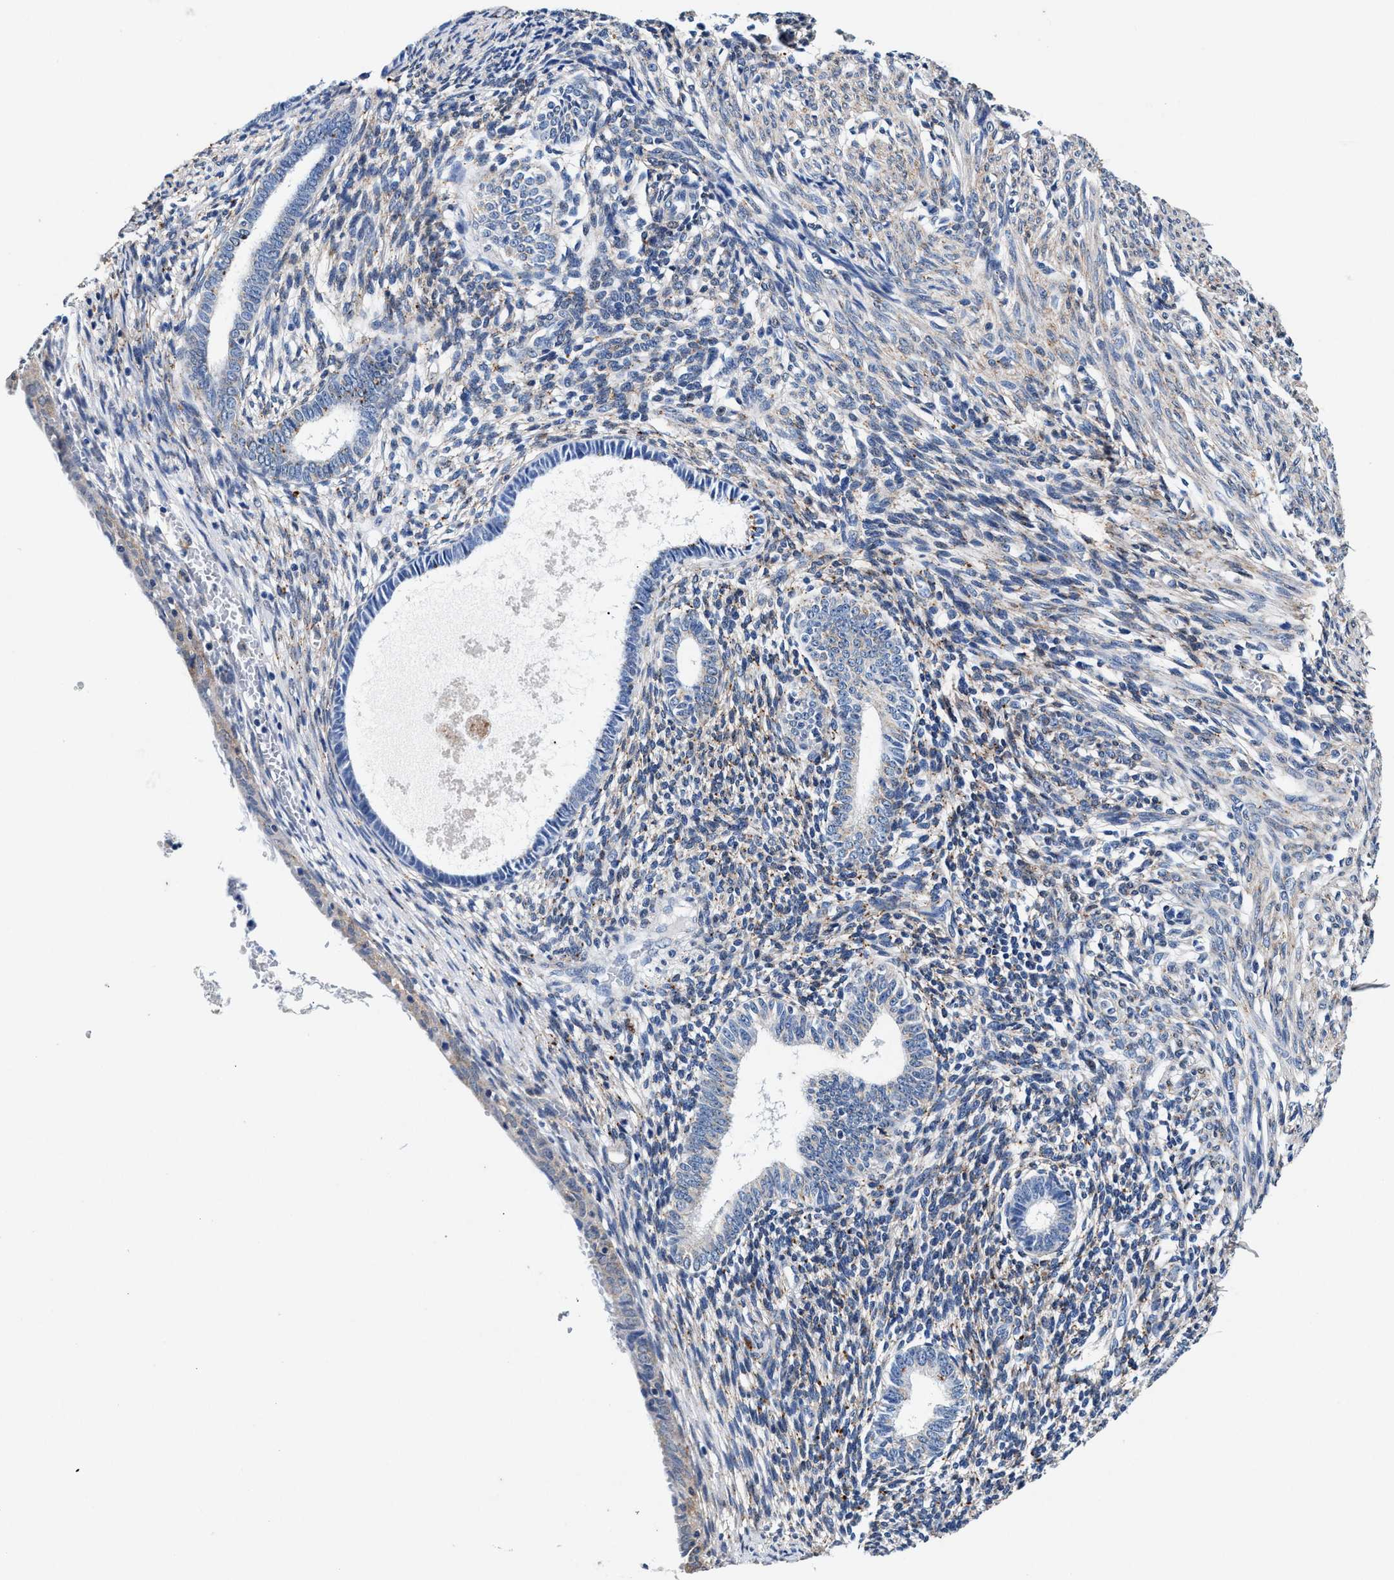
{"staining": {"intensity": "weak", "quantity": "25%-75%", "location": "cytoplasmic/membranous"}, "tissue": "endometrium", "cell_type": "Cells in endometrial stroma", "image_type": "normal", "snomed": [{"axis": "morphology", "description": "Normal tissue, NOS"}, {"axis": "morphology", "description": "Adenocarcinoma, NOS"}, {"axis": "topography", "description": "Endometrium"}], "caption": "The histopathology image demonstrates immunohistochemical staining of unremarkable endometrium. There is weak cytoplasmic/membranous staining is seen in about 25%-75% of cells in endometrial stroma.", "gene": "SLC8A1", "patient": {"sex": "female", "age": 57}}